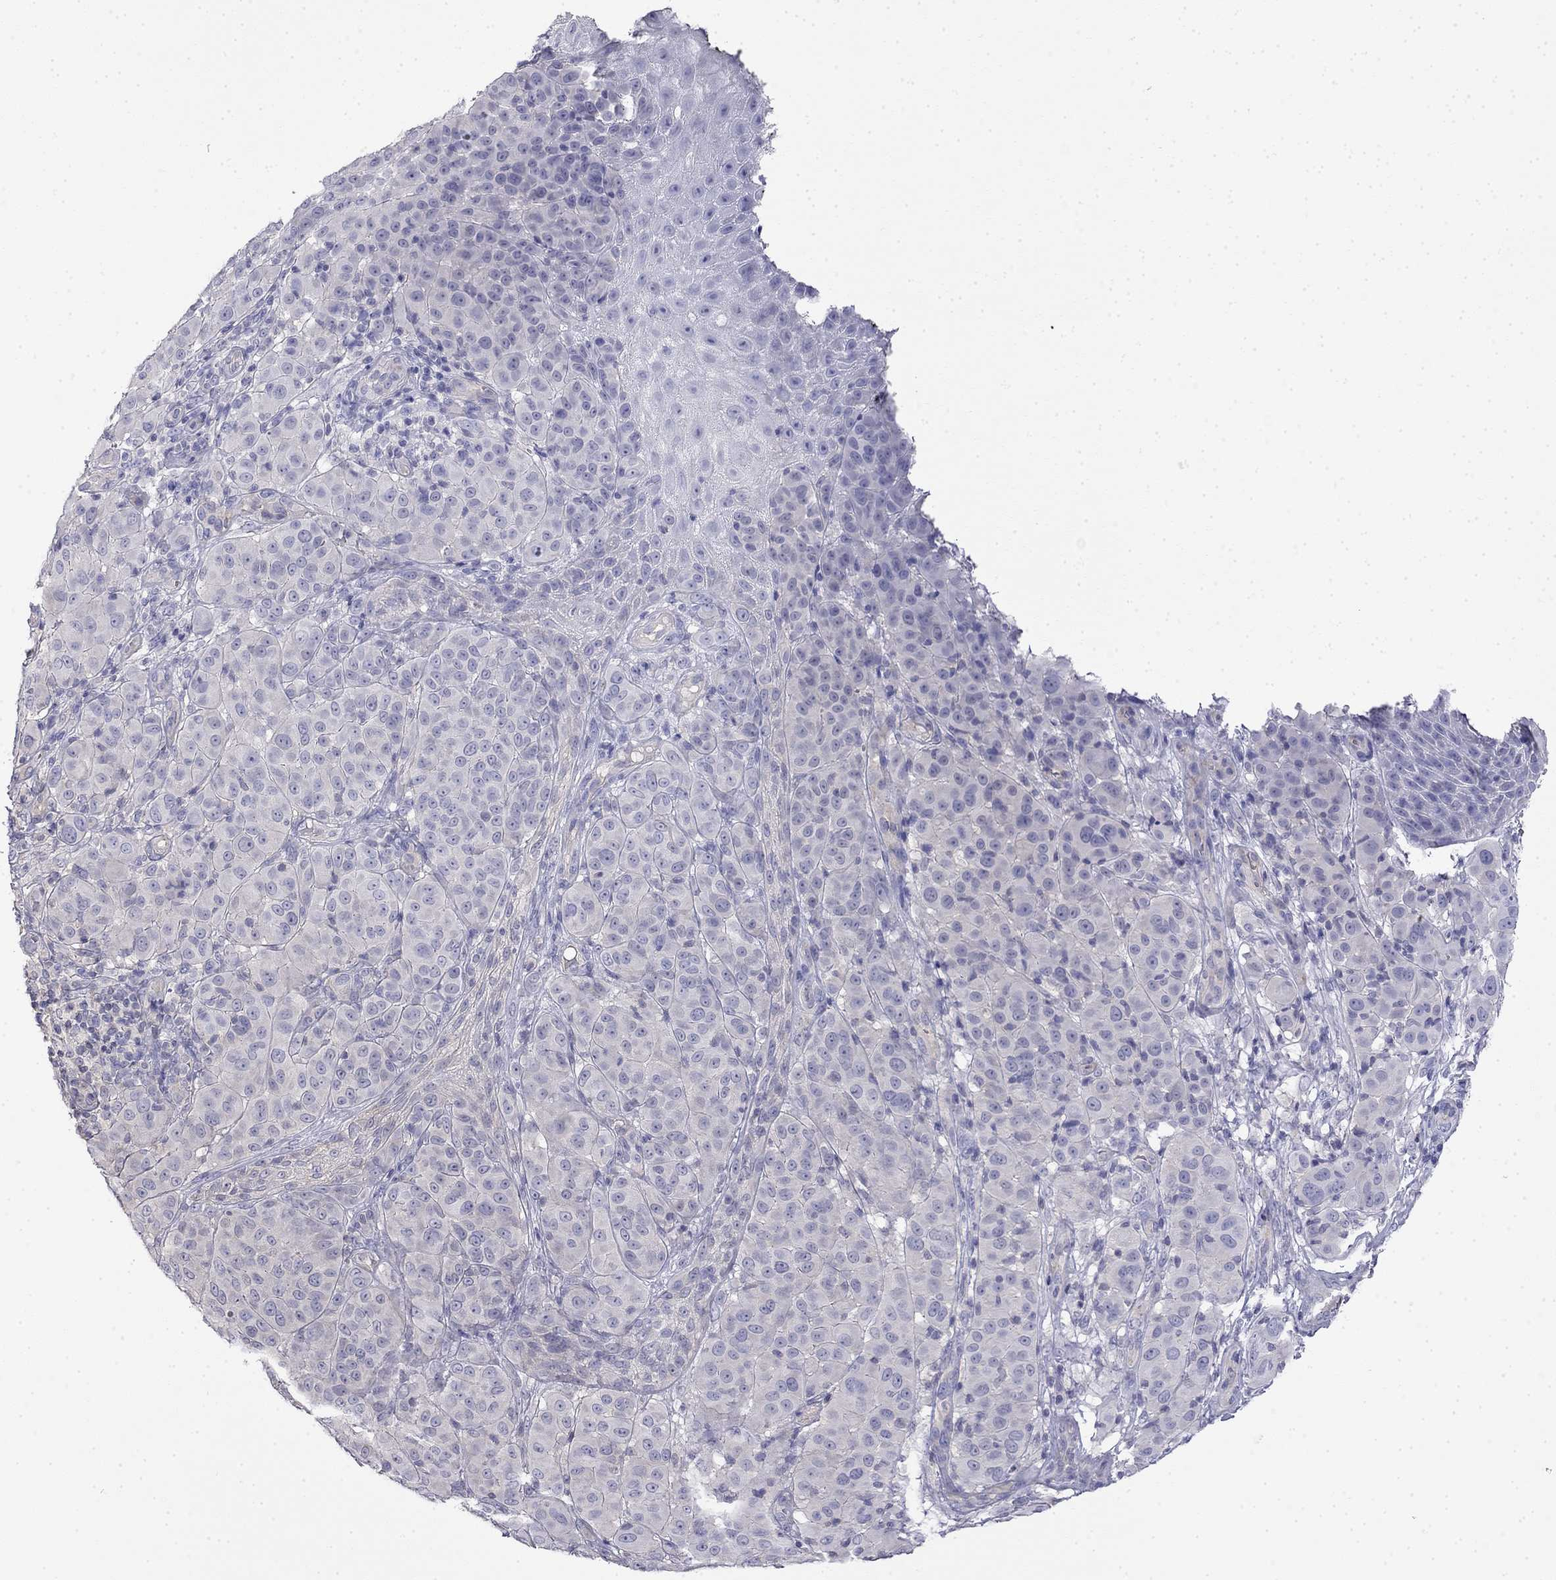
{"staining": {"intensity": "negative", "quantity": "none", "location": "none"}, "tissue": "melanoma", "cell_type": "Tumor cells", "image_type": "cancer", "snomed": [{"axis": "morphology", "description": "Malignant melanoma, NOS"}, {"axis": "topography", "description": "Skin"}], "caption": "Protein analysis of melanoma reveals no significant expression in tumor cells.", "gene": "GUCA1B", "patient": {"sex": "female", "age": 87}}